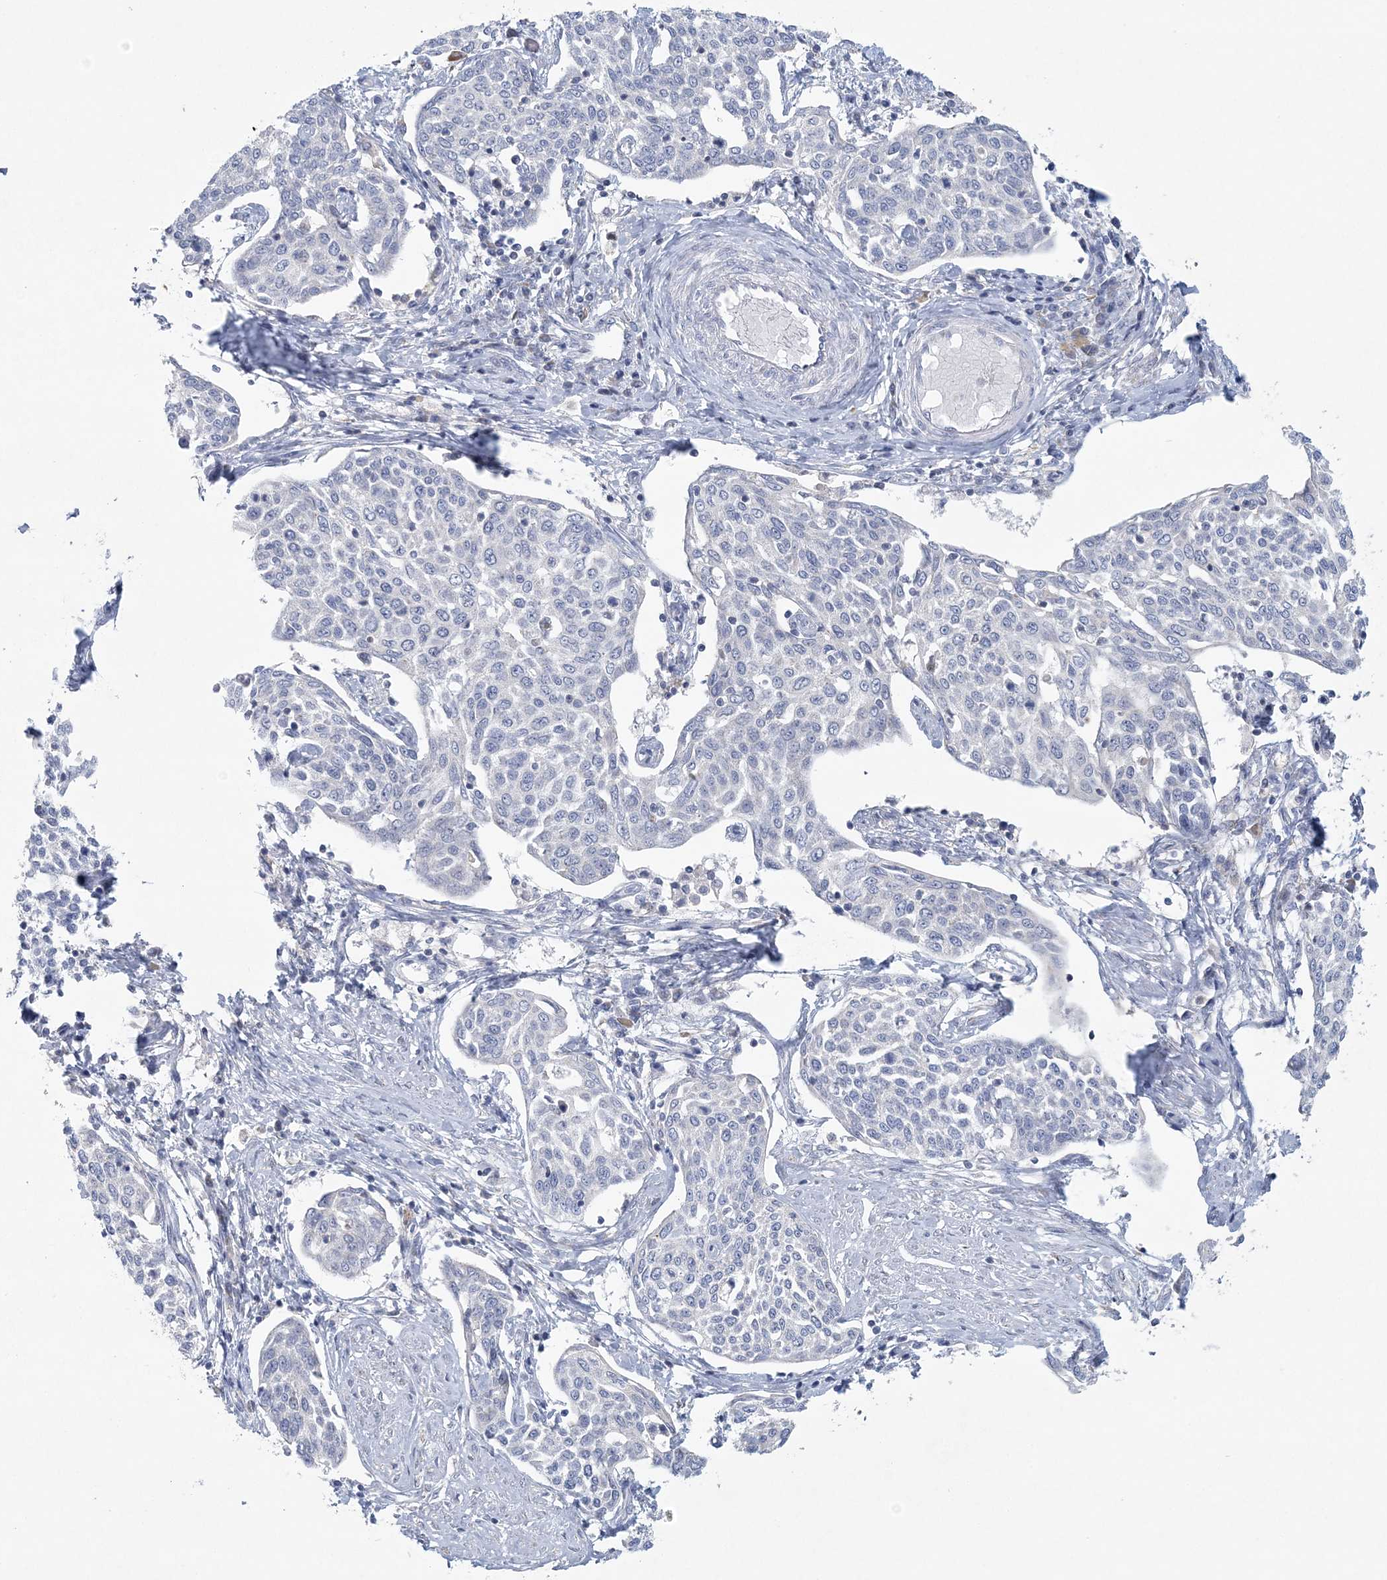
{"staining": {"intensity": "negative", "quantity": "none", "location": "none"}, "tissue": "cervical cancer", "cell_type": "Tumor cells", "image_type": "cancer", "snomed": [{"axis": "morphology", "description": "Squamous cell carcinoma, NOS"}, {"axis": "topography", "description": "Cervix"}], "caption": "Tumor cells show no significant expression in cervical squamous cell carcinoma.", "gene": "NIPAL1", "patient": {"sex": "female", "age": 34}}